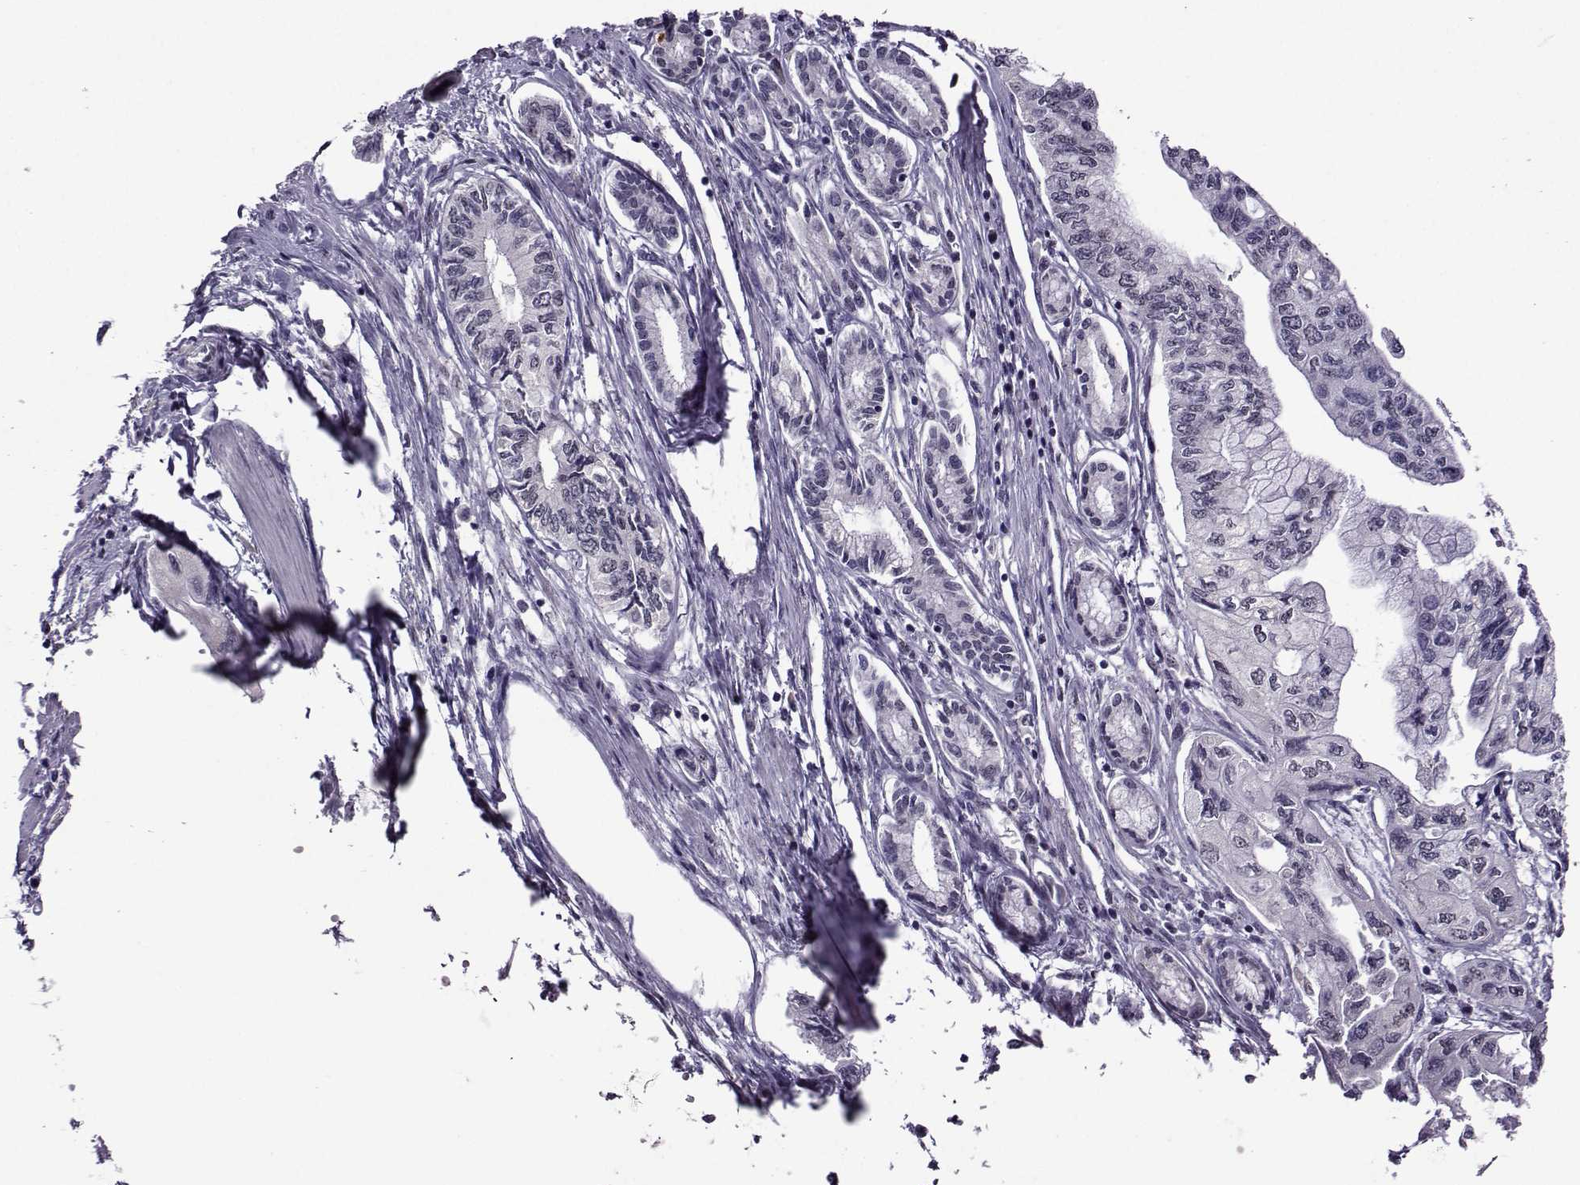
{"staining": {"intensity": "negative", "quantity": "none", "location": "none"}, "tissue": "pancreatic cancer", "cell_type": "Tumor cells", "image_type": "cancer", "snomed": [{"axis": "morphology", "description": "Adenocarcinoma, NOS"}, {"axis": "topography", "description": "Pancreas"}], "caption": "IHC micrograph of human pancreatic cancer (adenocarcinoma) stained for a protein (brown), which reveals no staining in tumor cells.", "gene": "DDX20", "patient": {"sex": "female", "age": 76}}